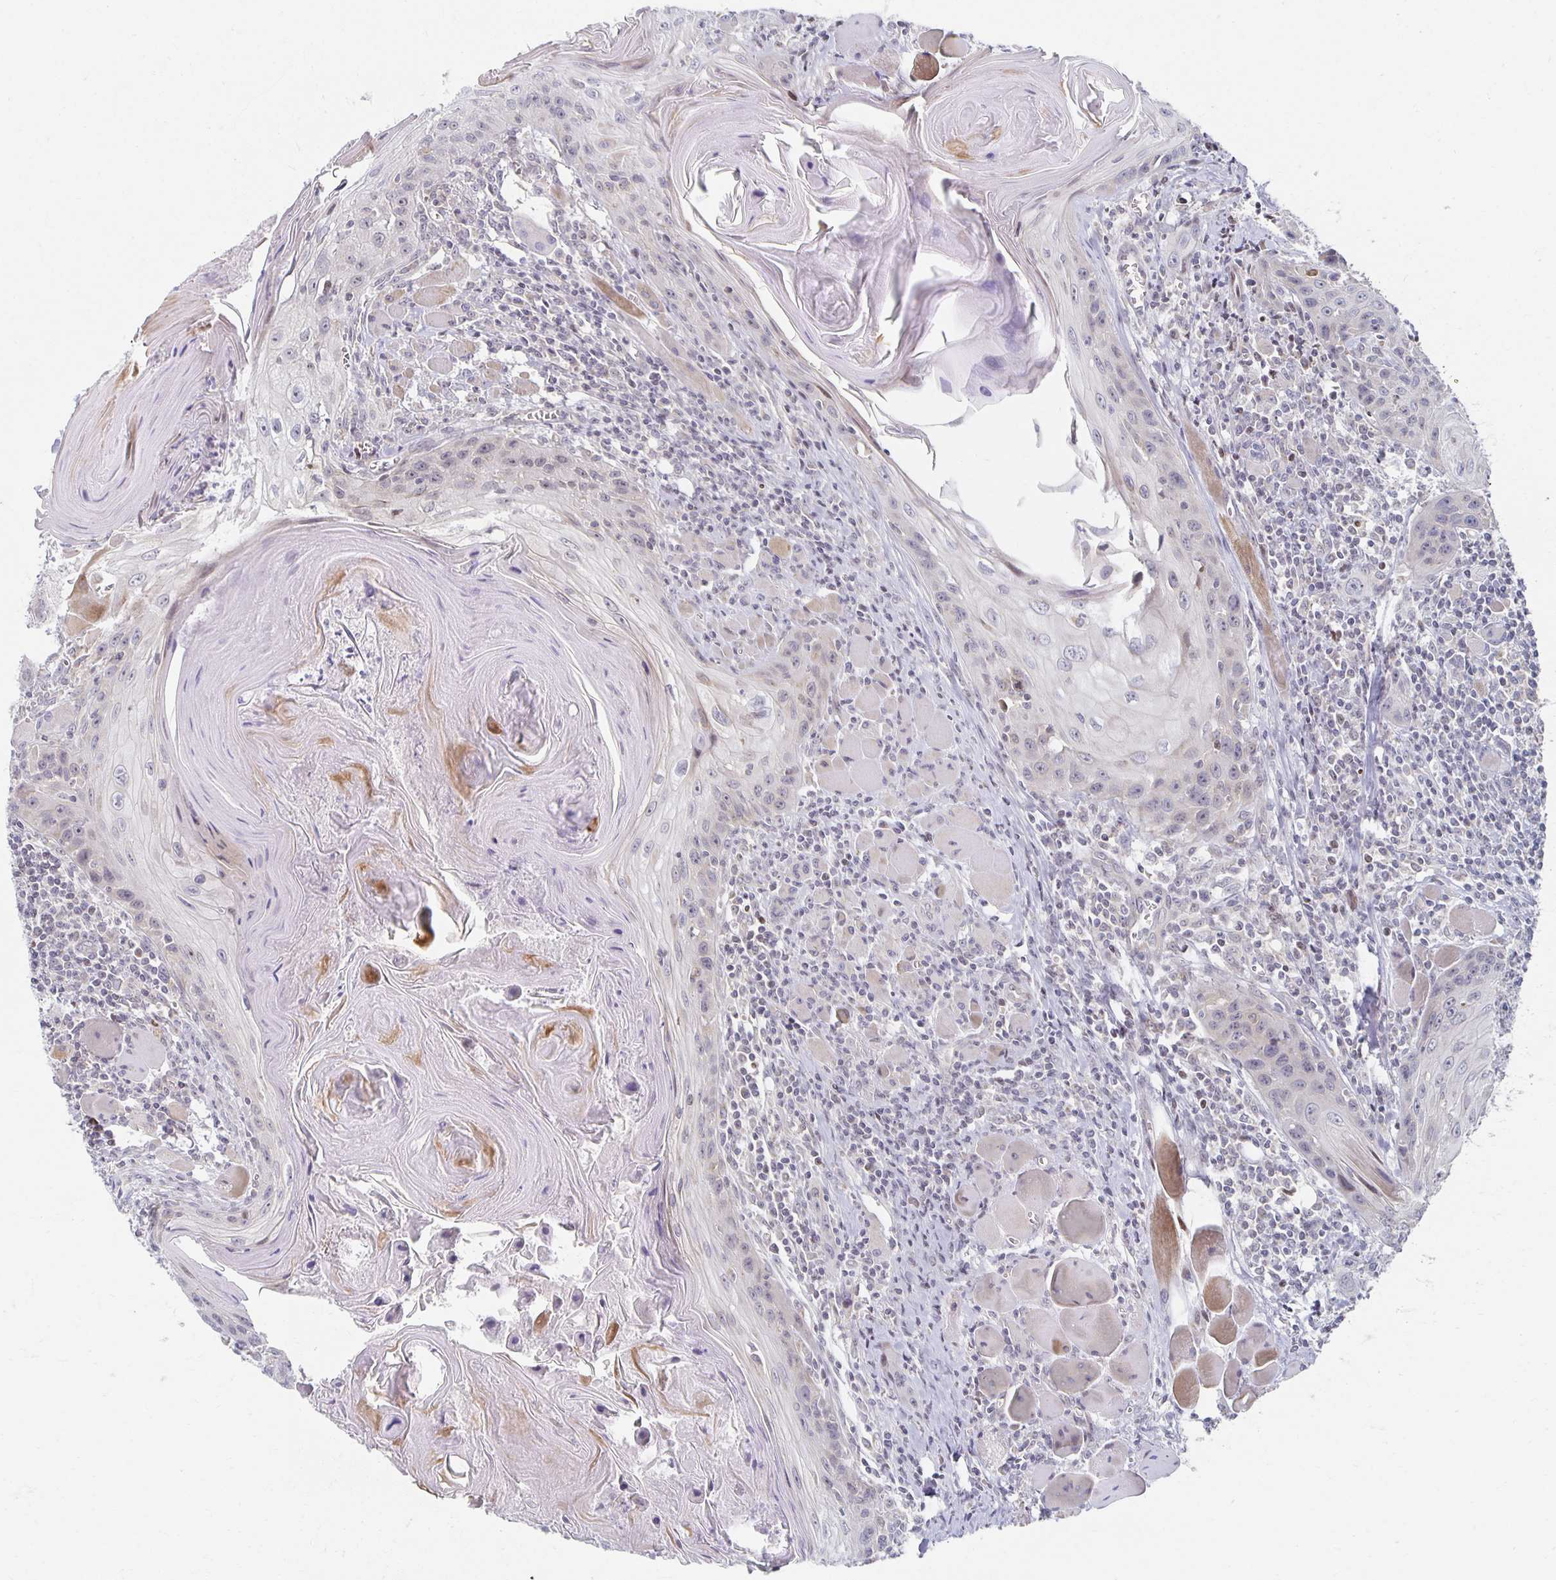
{"staining": {"intensity": "negative", "quantity": "none", "location": "none"}, "tissue": "head and neck cancer", "cell_type": "Tumor cells", "image_type": "cancer", "snomed": [{"axis": "morphology", "description": "Squamous cell carcinoma, NOS"}, {"axis": "topography", "description": "Oral tissue"}, {"axis": "topography", "description": "Head-Neck"}], "caption": "Immunohistochemistry of human head and neck squamous cell carcinoma demonstrates no expression in tumor cells.", "gene": "HCFC1R1", "patient": {"sex": "male", "age": 58}}